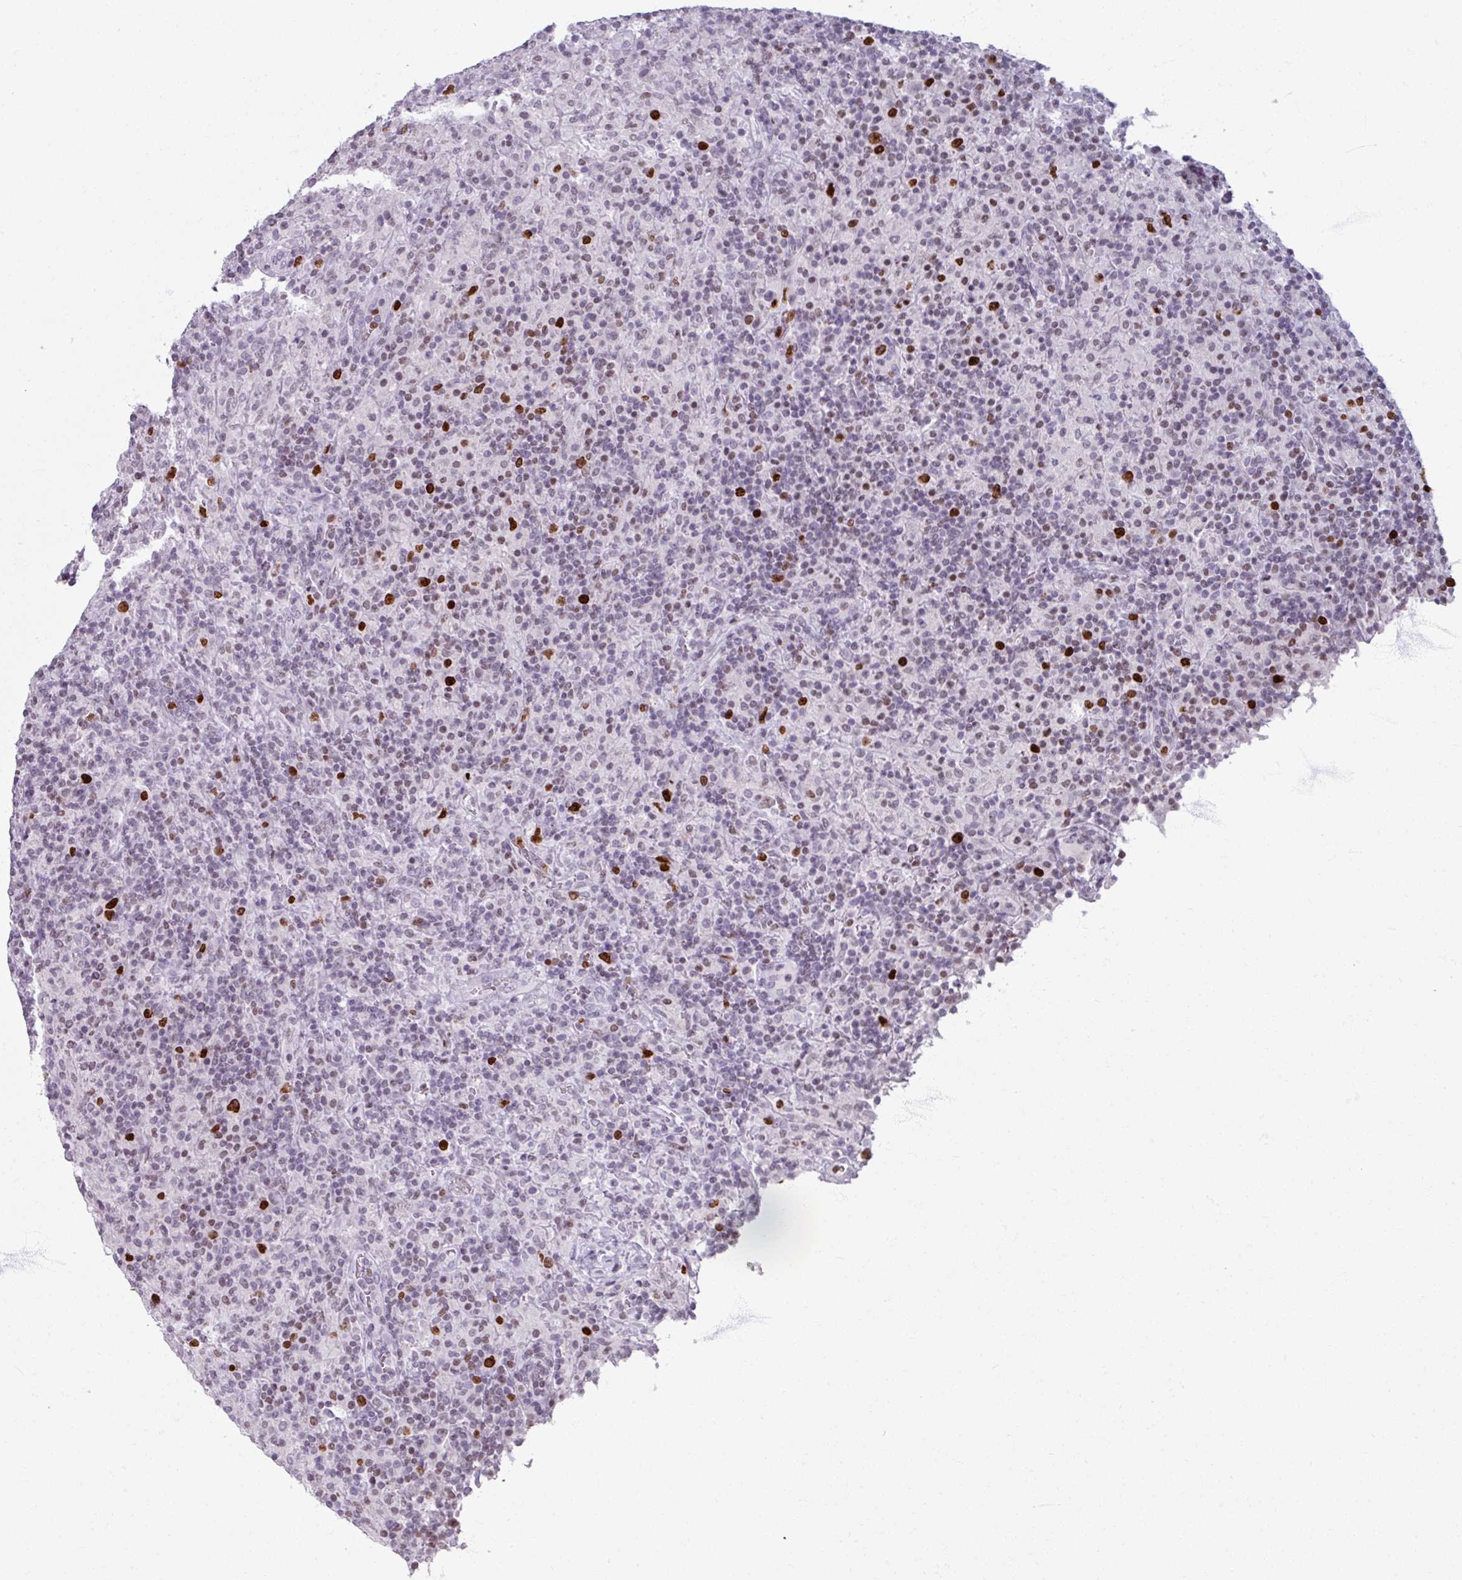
{"staining": {"intensity": "moderate", "quantity": "25%-75%", "location": "nuclear"}, "tissue": "lymphoma", "cell_type": "Tumor cells", "image_type": "cancer", "snomed": [{"axis": "morphology", "description": "Hodgkin's disease, NOS"}, {"axis": "topography", "description": "Lymph node"}], "caption": "The immunohistochemical stain highlights moderate nuclear positivity in tumor cells of lymphoma tissue.", "gene": "ATAD2", "patient": {"sex": "male", "age": 70}}